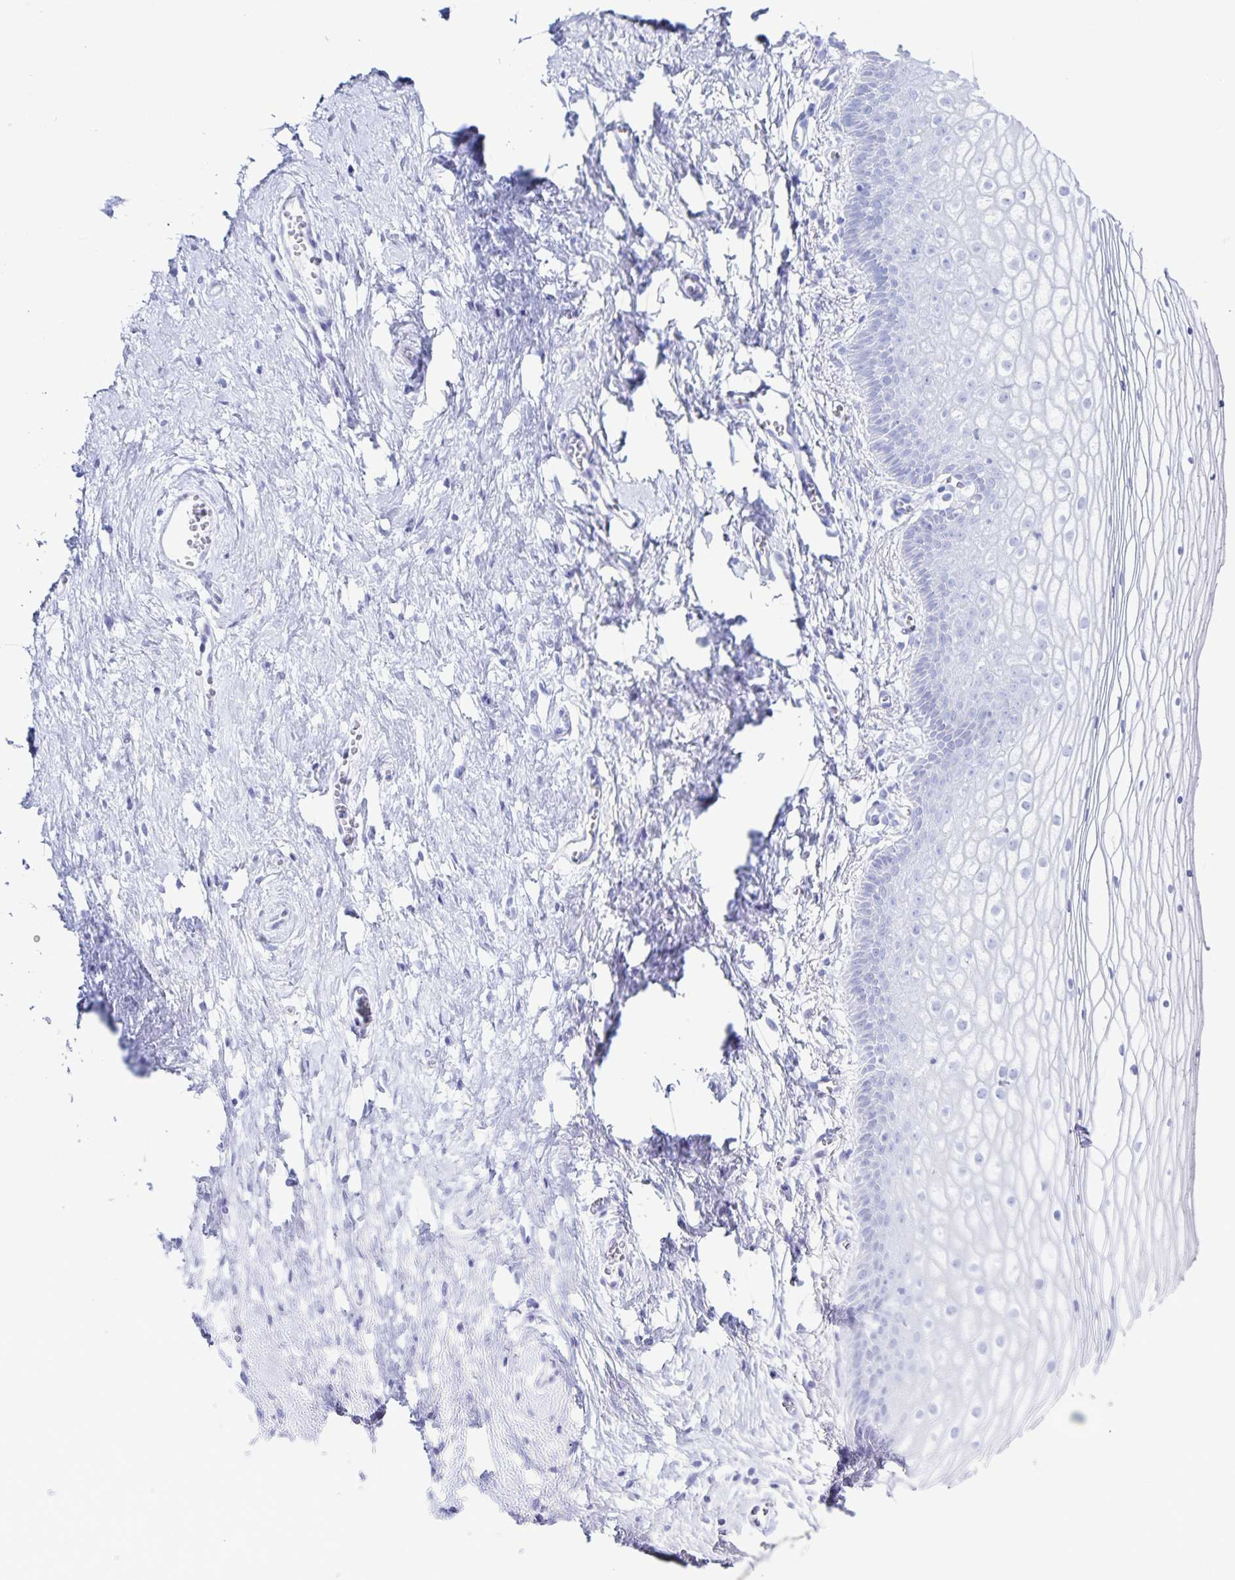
{"staining": {"intensity": "negative", "quantity": "none", "location": "none"}, "tissue": "vagina", "cell_type": "Squamous epithelial cells", "image_type": "normal", "snomed": [{"axis": "morphology", "description": "Normal tissue, NOS"}, {"axis": "topography", "description": "Vagina"}], "caption": "Immunohistochemical staining of unremarkable vagina demonstrates no significant positivity in squamous epithelial cells.", "gene": "C12orf56", "patient": {"sex": "female", "age": 56}}